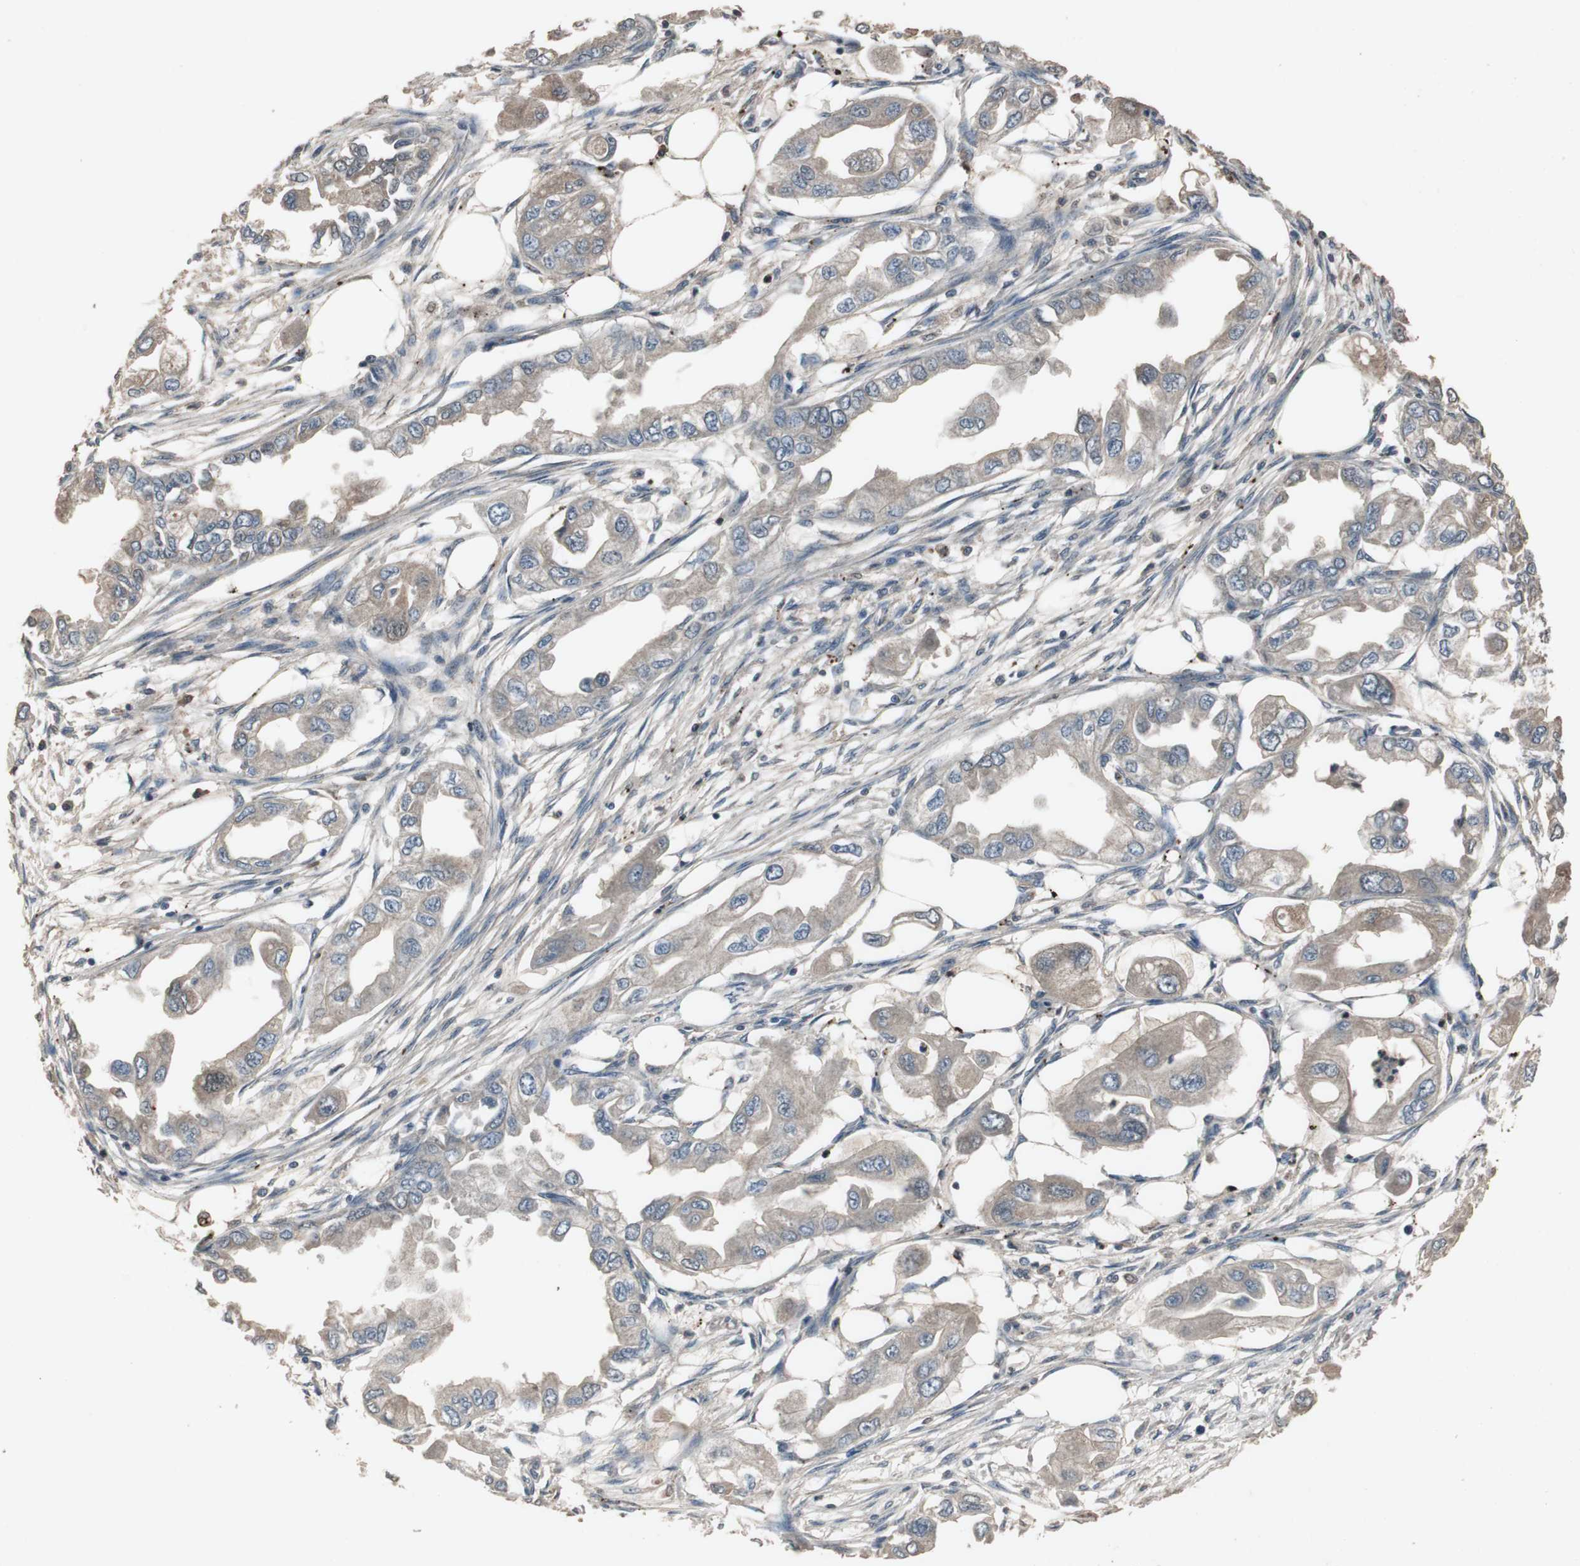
{"staining": {"intensity": "weak", "quantity": ">75%", "location": "cytoplasmic/membranous"}, "tissue": "endometrial cancer", "cell_type": "Tumor cells", "image_type": "cancer", "snomed": [{"axis": "morphology", "description": "Adenocarcinoma, NOS"}, {"axis": "topography", "description": "Endometrium"}], "caption": "Immunohistochemistry micrograph of endometrial cancer (adenocarcinoma) stained for a protein (brown), which exhibits low levels of weak cytoplasmic/membranous expression in approximately >75% of tumor cells.", "gene": "ADNP2", "patient": {"sex": "female", "age": 67}}